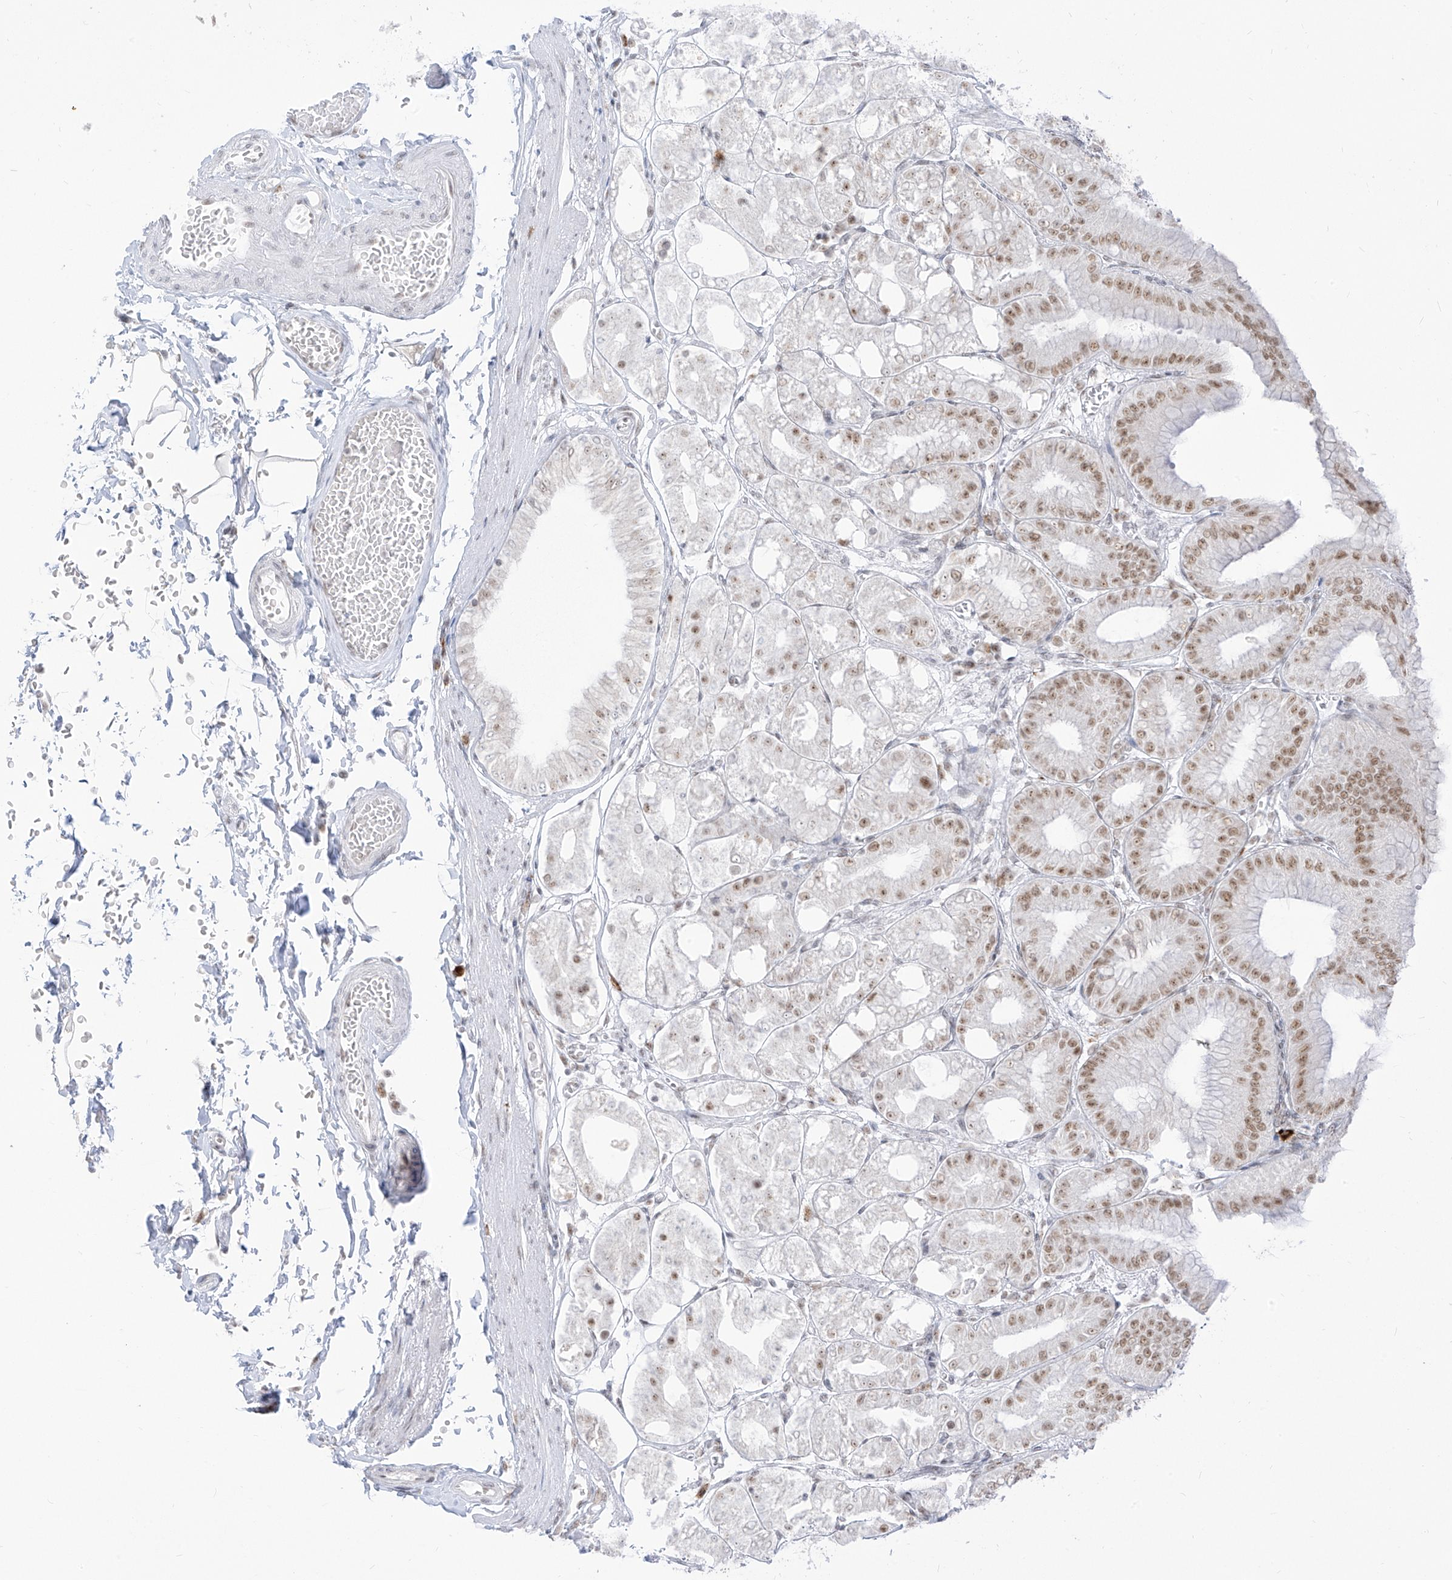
{"staining": {"intensity": "moderate", "quantity": ">75%", "location": "nuclear"}, "tissue": "stomach", "cell_type": "Glandular cells", "image_type": "normal", "snomed": [{"axis": "morphology", "description": "Normal tissue, NOS"}, {"axis": "topography", "description": "Stomach, lower"}], "caption": "Glandular cells reveal medium levels of moderate nuclear expression in about >75% of cells in unremarkable human stomach.", "gene": "SUPT5H", "patient": {"sex": "male", "age": 71}}